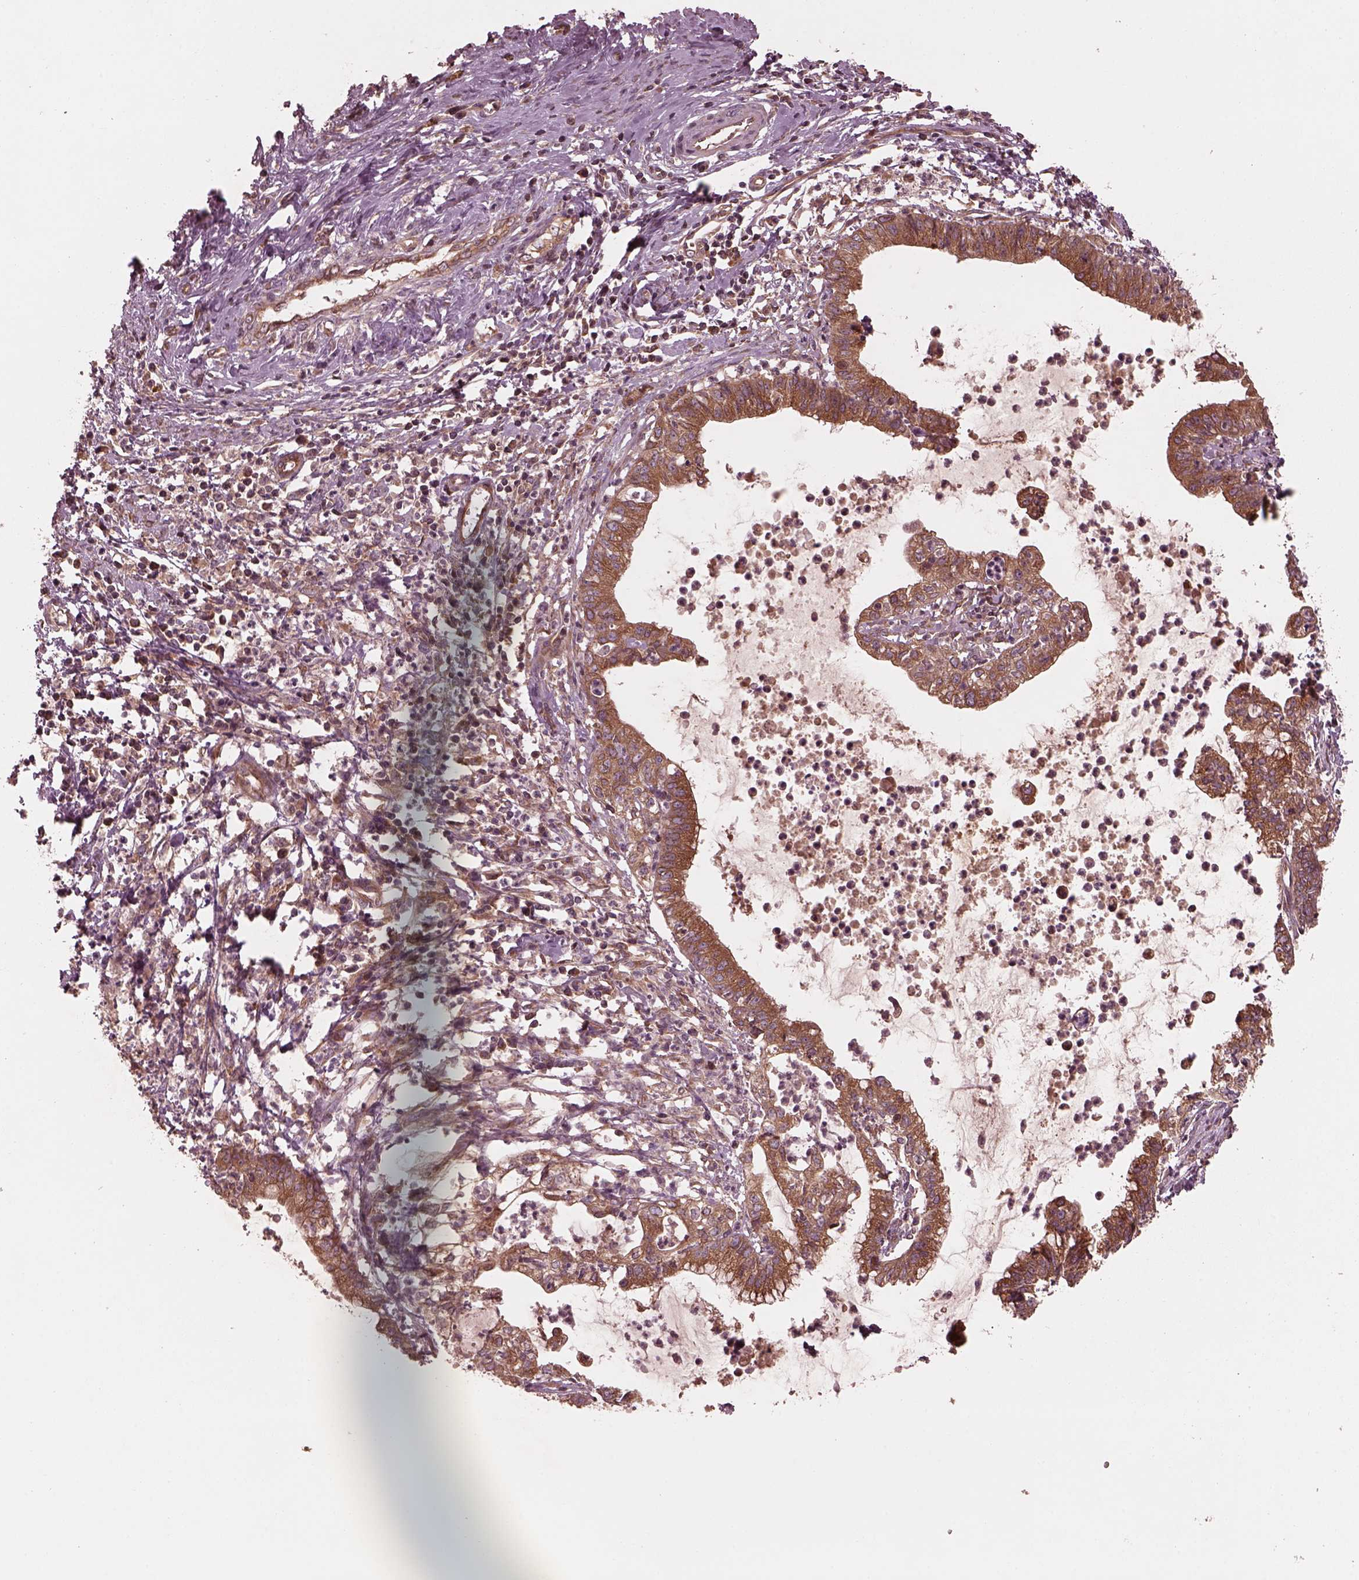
{"staining": {"intensity": "moderate", "quantity": ">75%", "location": "cytoplasmic/membranous"}, "tissue": "cervical cancer", "cell_type": "Tumor cells", "image_type": "cancer", "snomed": [{"axis": "morphology", "description": "Normal tissue, NOS"}, {"axis": "morphology", "description": "Adenocarcinoma, NOS"}, {"axis": "topography", "description": "Cervix"}], "caption": "Immunohistochemical staining of human cervical adenocarcinoma shows medium levels of moderate cytoplasmic/membranous protein positivity in about >75% of tumor cells.", "gene": "PIK3R2", "patient": {"sex": "female", "age": 38}}